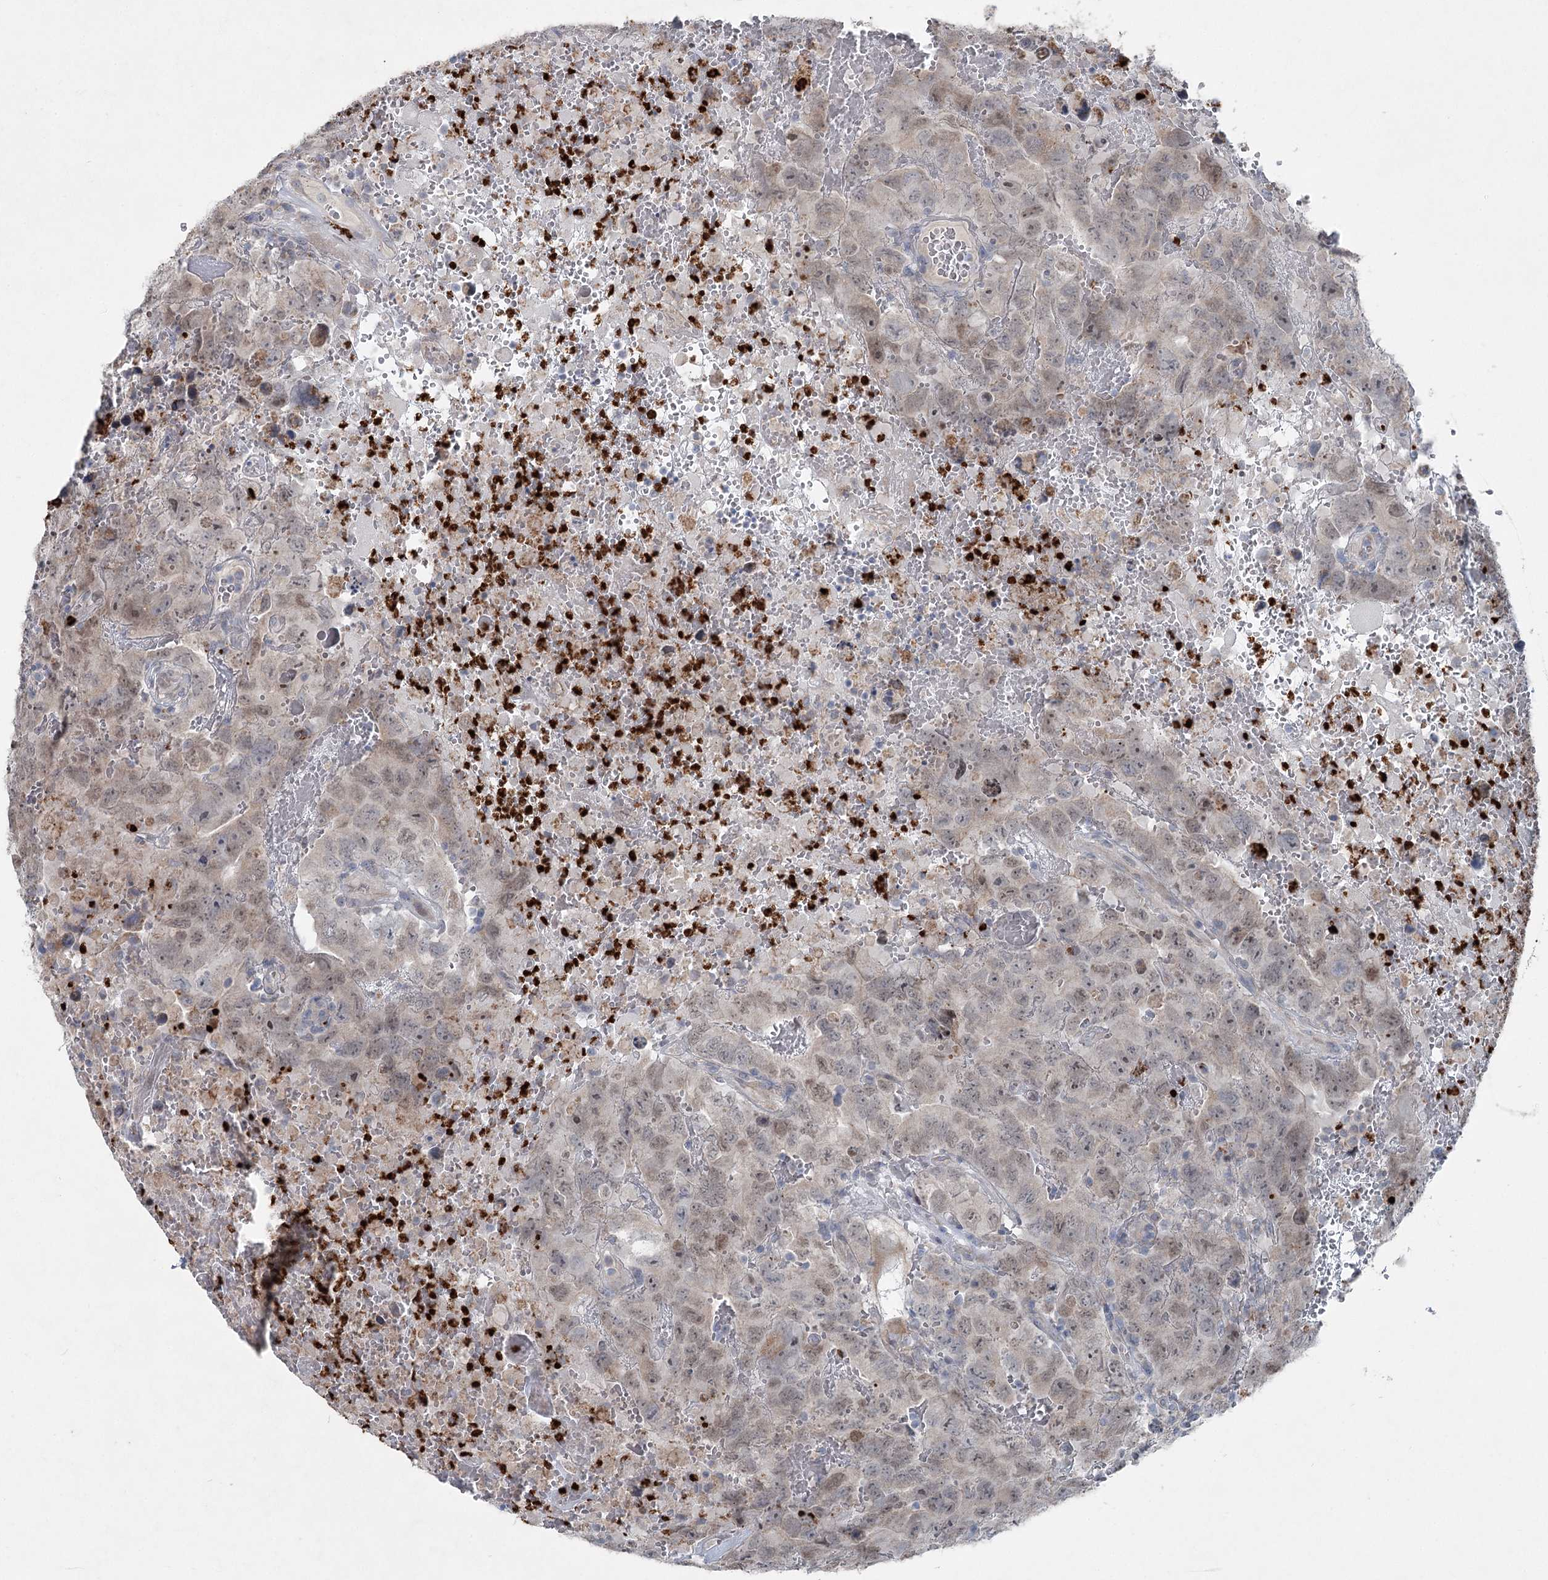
{"staining": {"intensity": "weak", "quantity": "25%-75%", "location": "nuclear"}, "tissue": "testis cancer", "cell_type": "Tumor cells", "image_type": "cancer", "snomed": [{"axis": "morphology", "description": "Carcinoma, Embryonal, NOS"}, {"axis": "topography", "description": "Testis"}], "caption": "Tumor cells demonstrate weak nuclear expression in approximately 25%-75% of cells in testis cancer.", "gene": "PLA2G12A", "patient": {"sex": "male", "age": 45}}